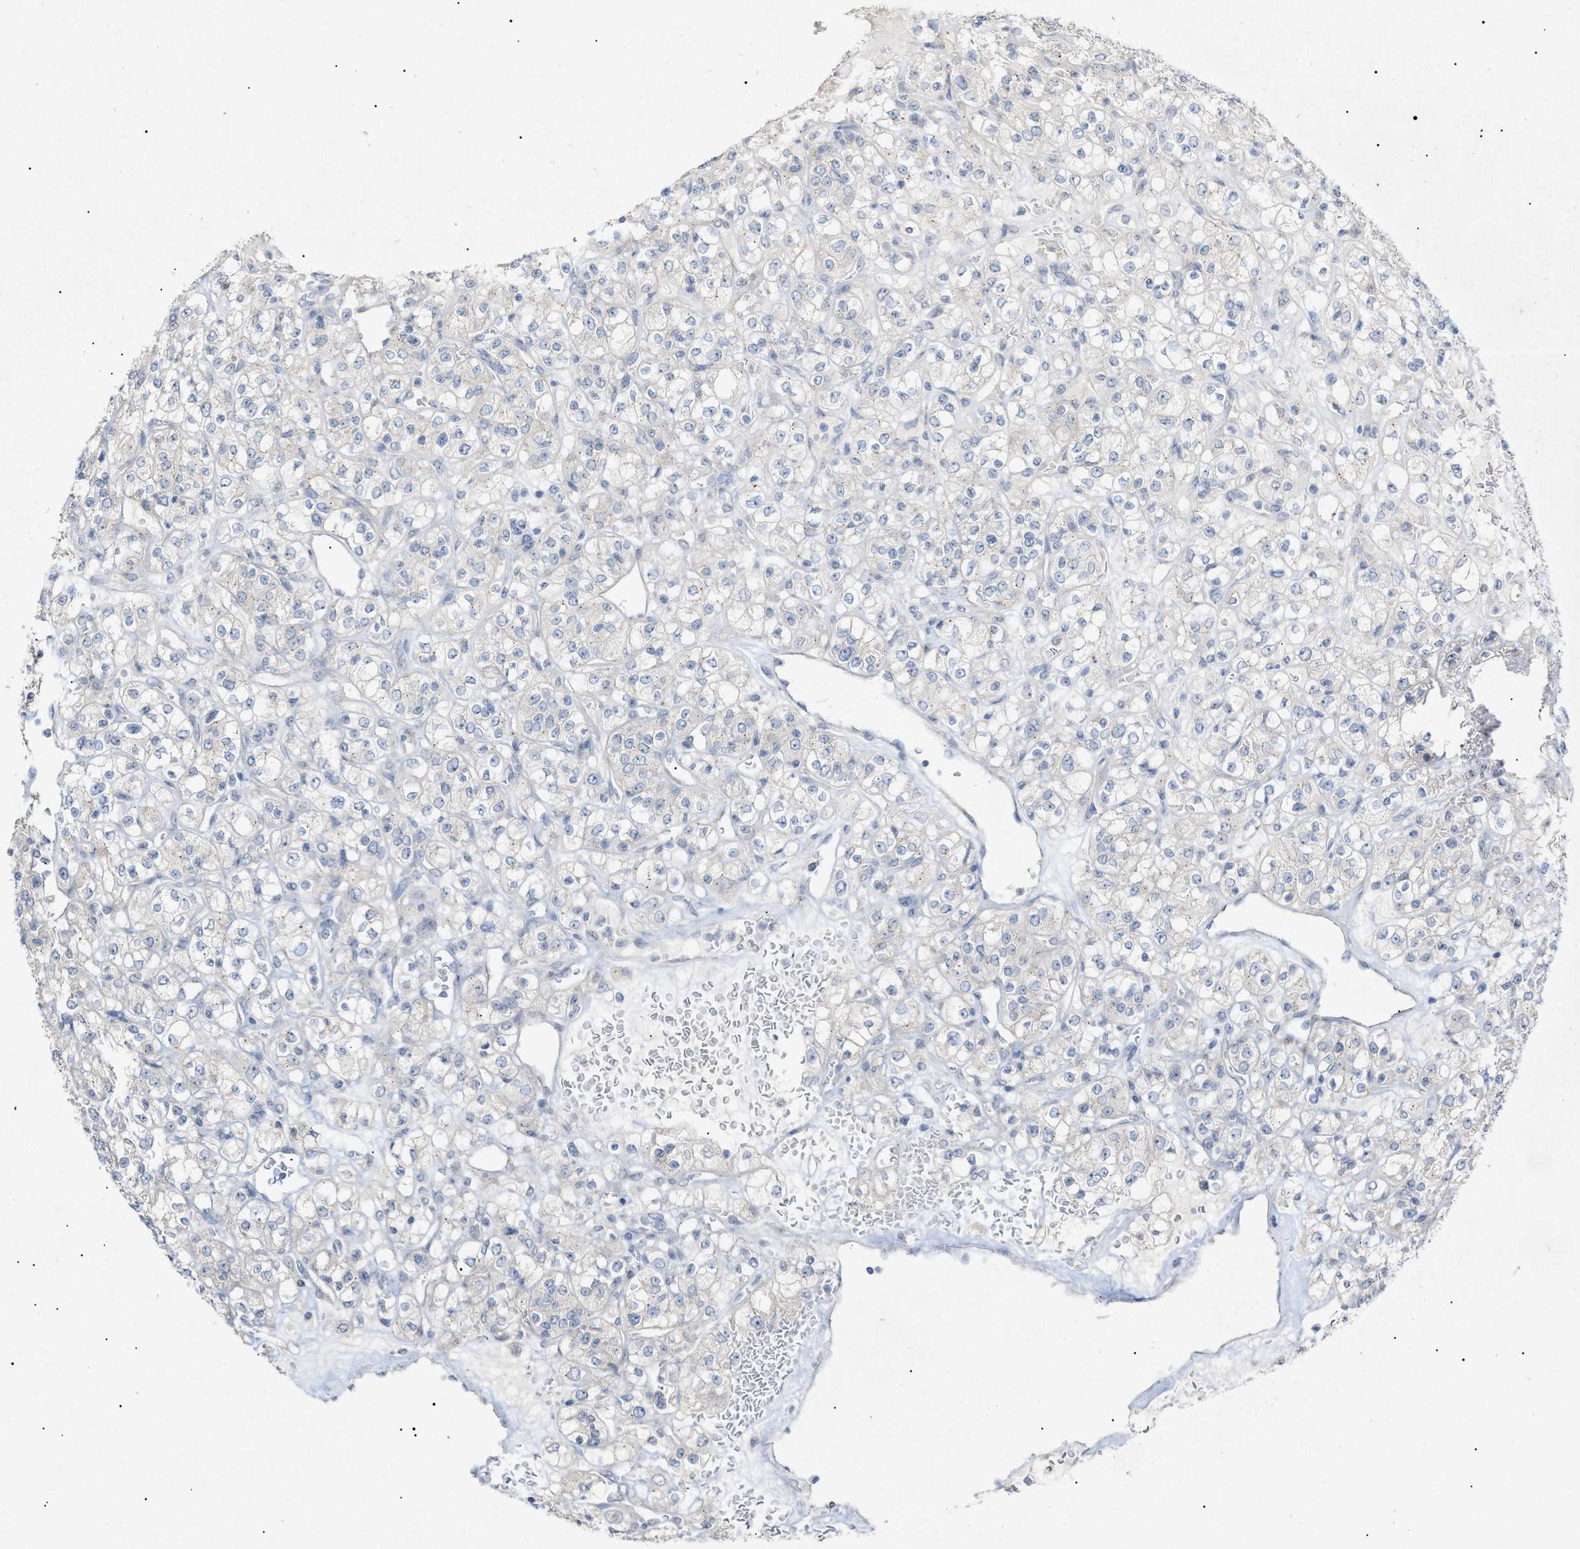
{"staining": {"intensity": "negative", "quantity": "none", "location": "none"}, "tissue": "renal cancer", "cell_type": "Tumor cells", "image_type": "cancer", "snomed": [{"axis": "morphology", "description": "Normal tissue, NOS"}, {"axis": "morphology", "description": "Adenocarcinoma, NOS"}, {"axis": "topography", "description": "Kidney"}], "caption": "Renal cancer stained for a protein using IHC shows no staining tumor cells.", "gene": "SLC25A31", "patient": {"sex": "female", "age": 72}}